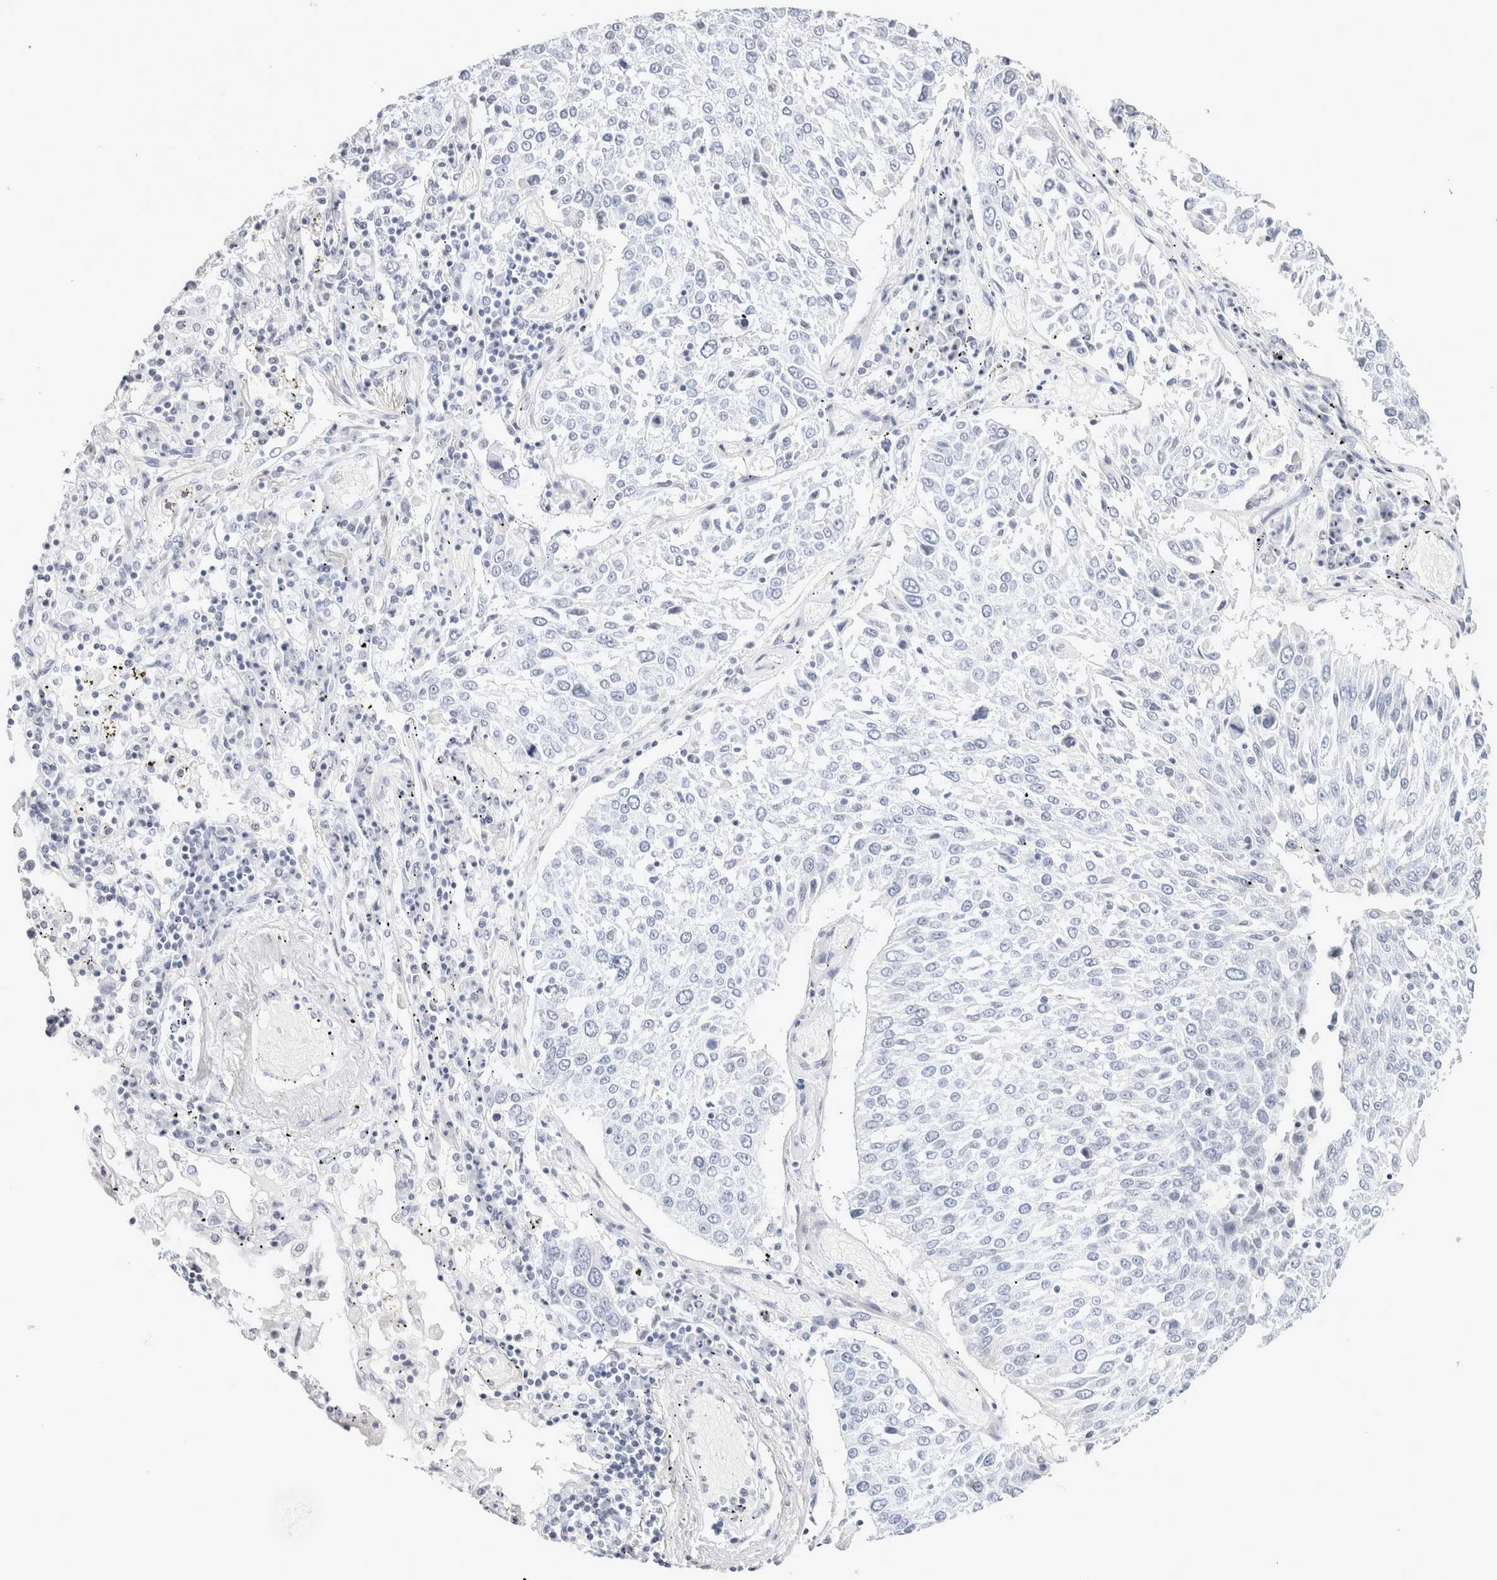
{"staining": {"intensity": "negative", "quantity": "none", "location": "none"}, "tissue": "lung cancer", "cell_type": "Tumor cells", "image_type": "cancer", "snomed": [{"axis": "morphology", "description": "Squamous cell carcinoma, NOS"}, {"axis": "topography", "description": "Lung"}], "caption": "IHC histopathology image of lung cancer stained for a protein (brown), which exhibits no positivity in tumor cells.", "gene": "GARIN1A", "patient": {"sex": "male", "age": 65}}